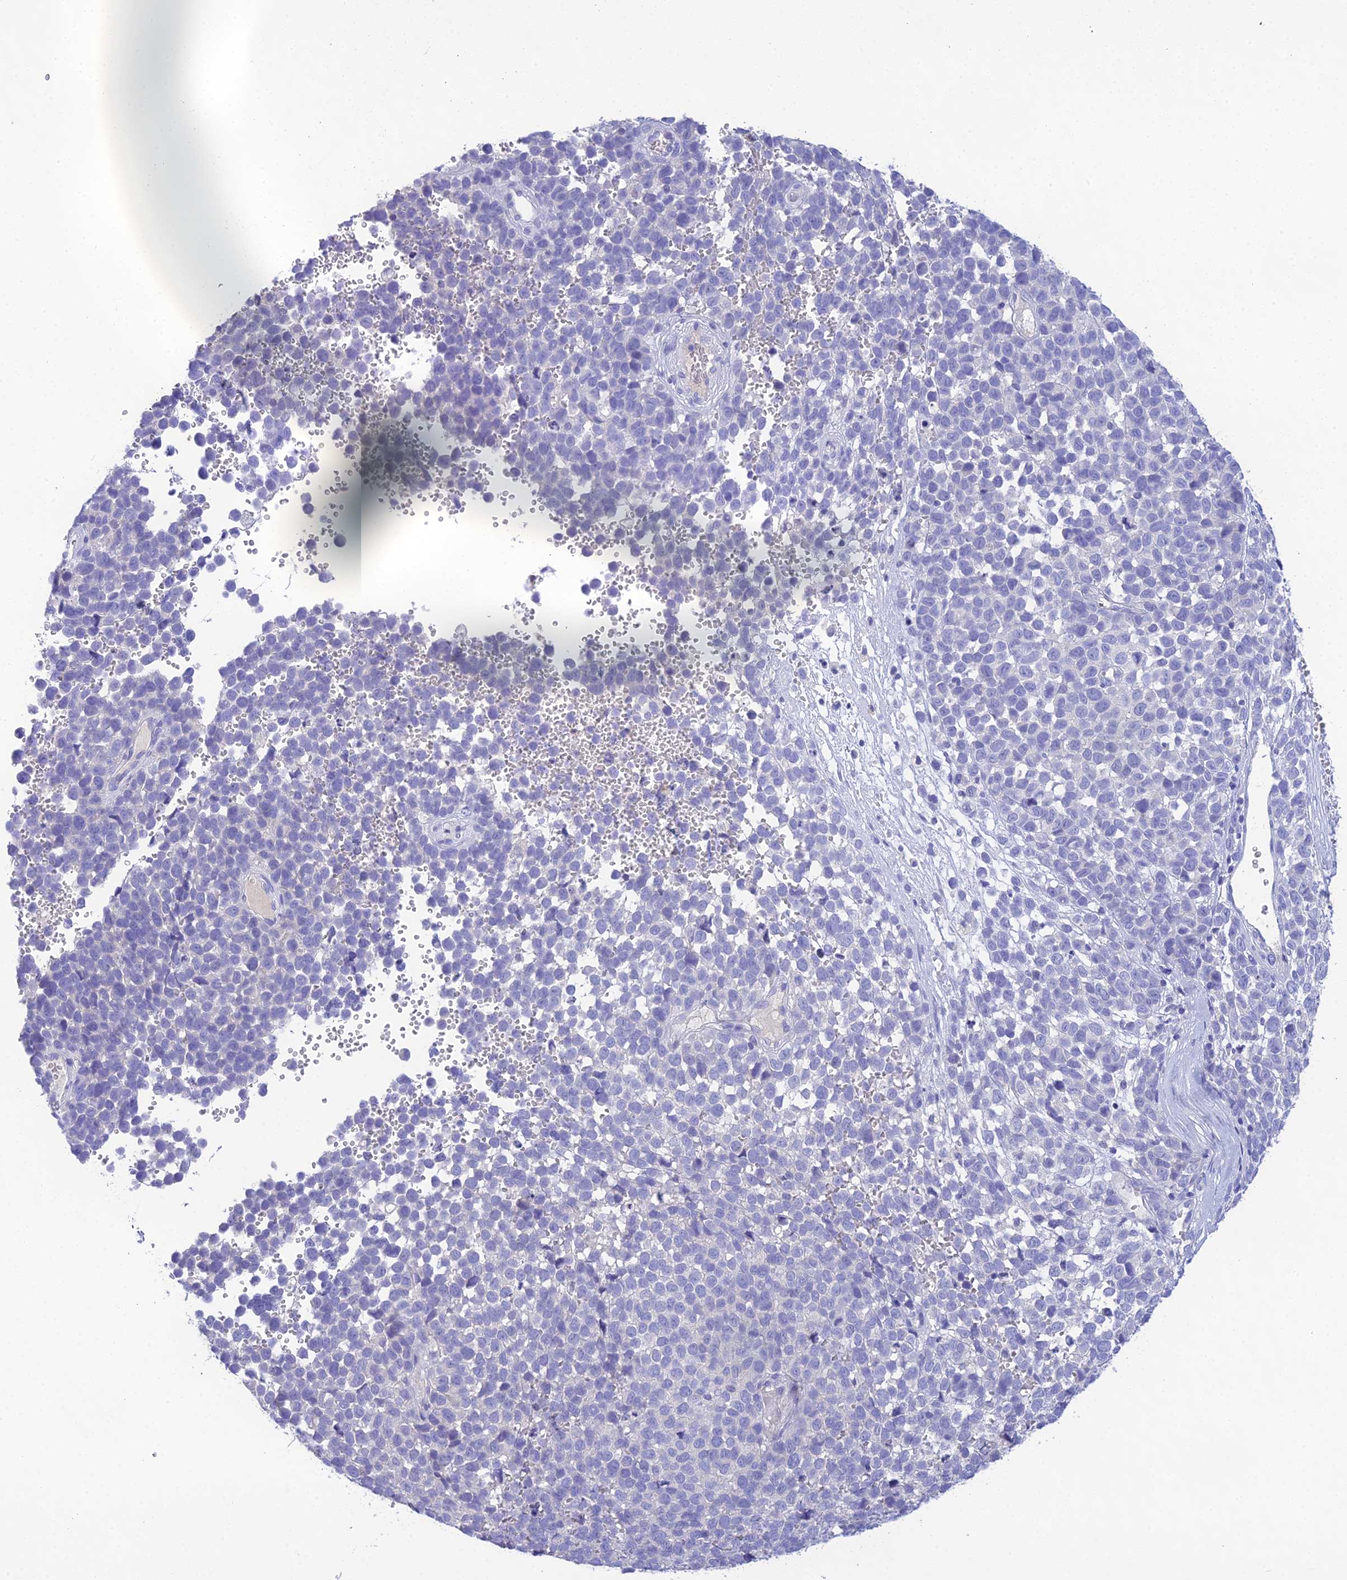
{"staining": {"intensity": "negative", "quantity": "none", "location": "none"}, "tissue": "melanoma", "cell_type": "Tumor cells", "image_type": "cancer", "snomed": [{"axis": "morphology", "description": "Malignant melanoma, NOS"}, {"axis": "topography", "description": "Nose, NOS"}], "caption": "DAB immunohistochemical staining of malignant melanoma reveals no significant staining in tumor cells. (DAB immunohistochemistry, high magnification).", "gene": "KIAA0408", "patient": {"sex": "female", "age": 48}}